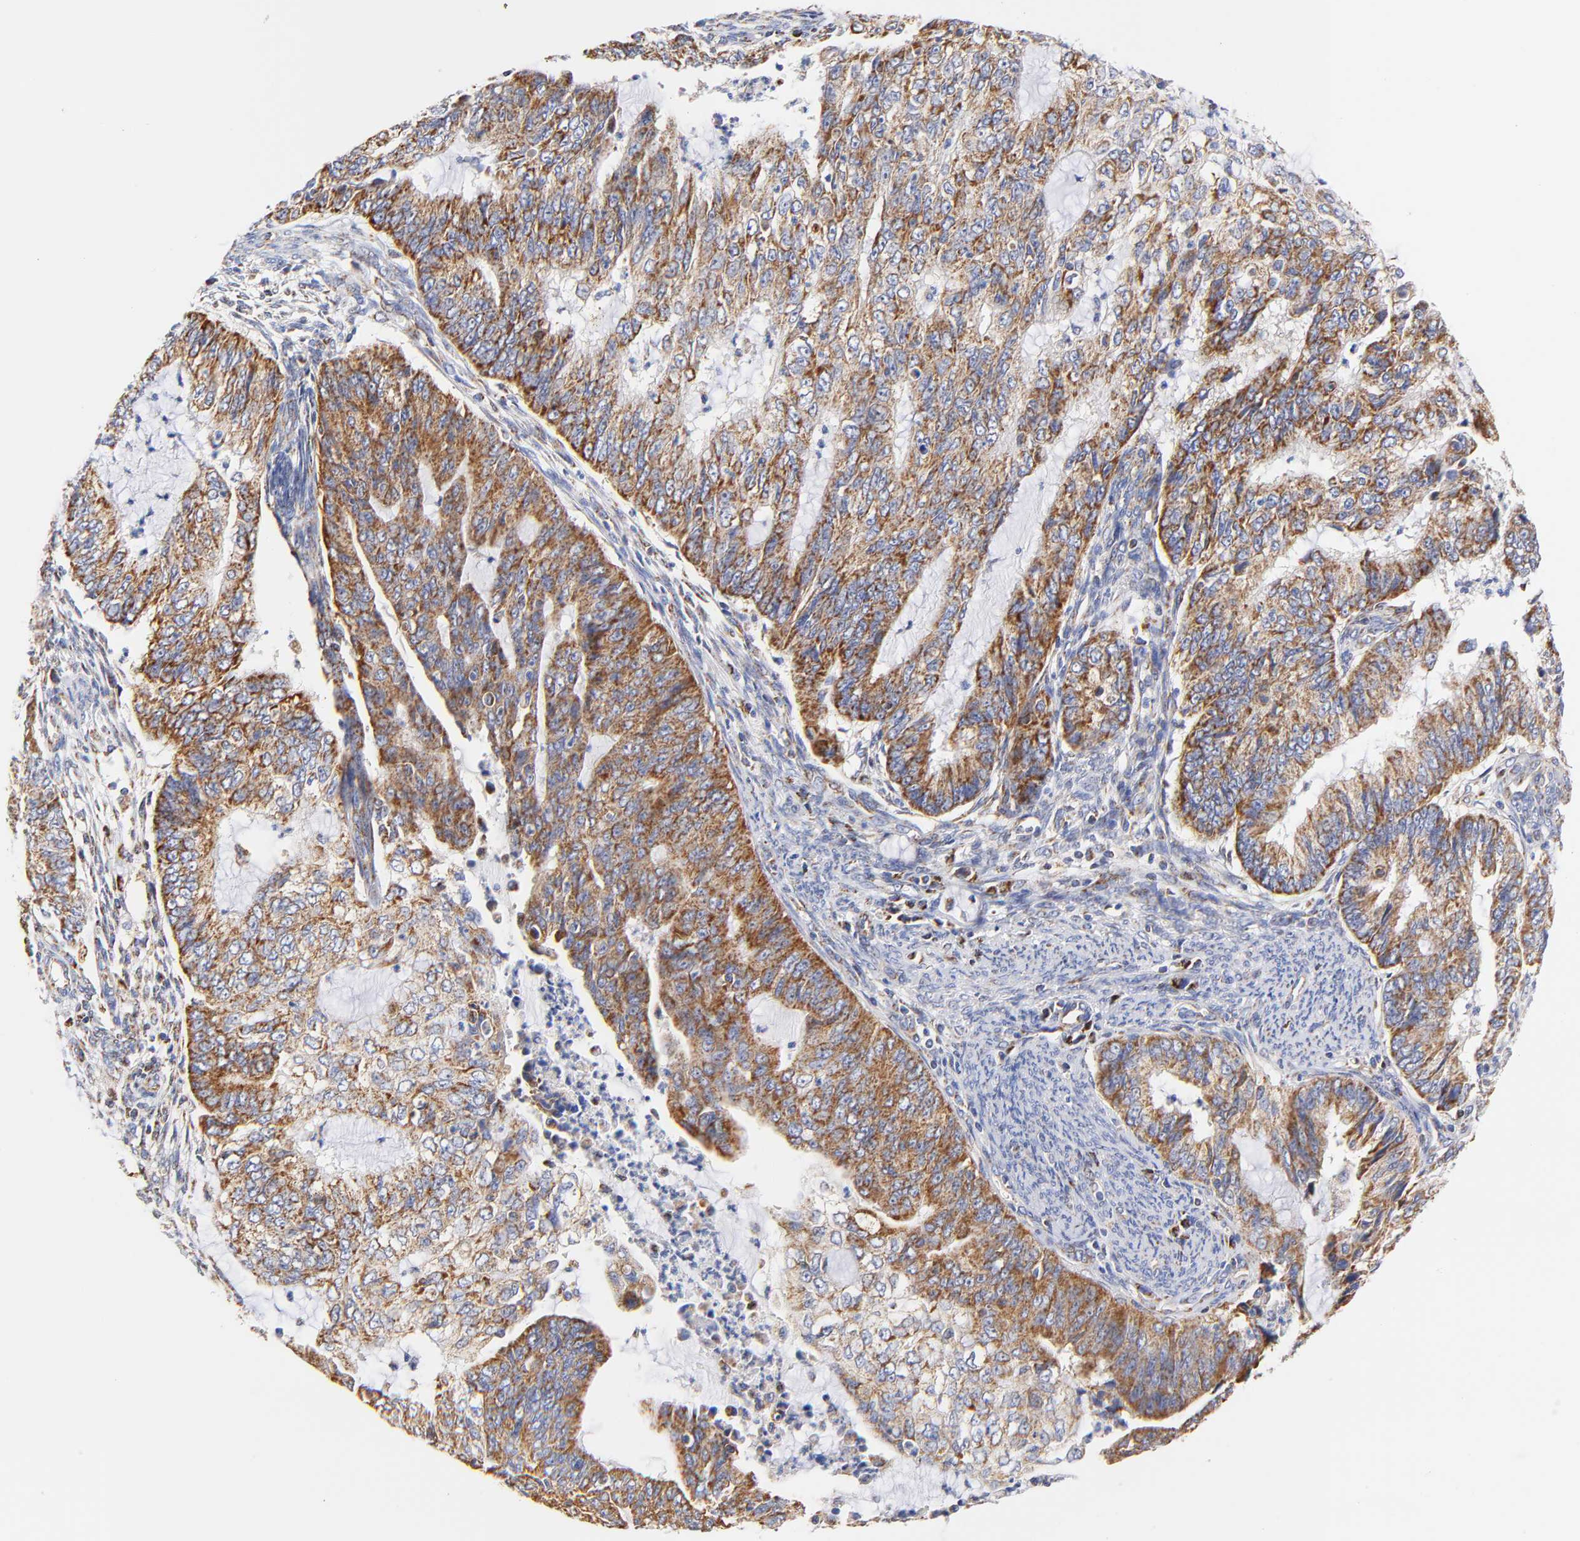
{"staining": {"intensity": "moderate", "quantity": ">75%", "location": "cytoplasmic/membranous"}, "tissue": "endometrial cancer", "cell_type": "Tumor cells", "image_type": "cancer", "snomed": [{"axis": "morphology", "description": "Adenocarcinoma, NOS"}, {"axis": "topography", "description": "Endometrium"}], "caption": "Endometrial cancer tissue demonstrates moderate cytoplasmic/membranous positivity in about >75% of tumor cells, visualized by immunohistochemistry.", "gene": "ATP5F1D", "patient": {"sex": "female", "age": 75}}